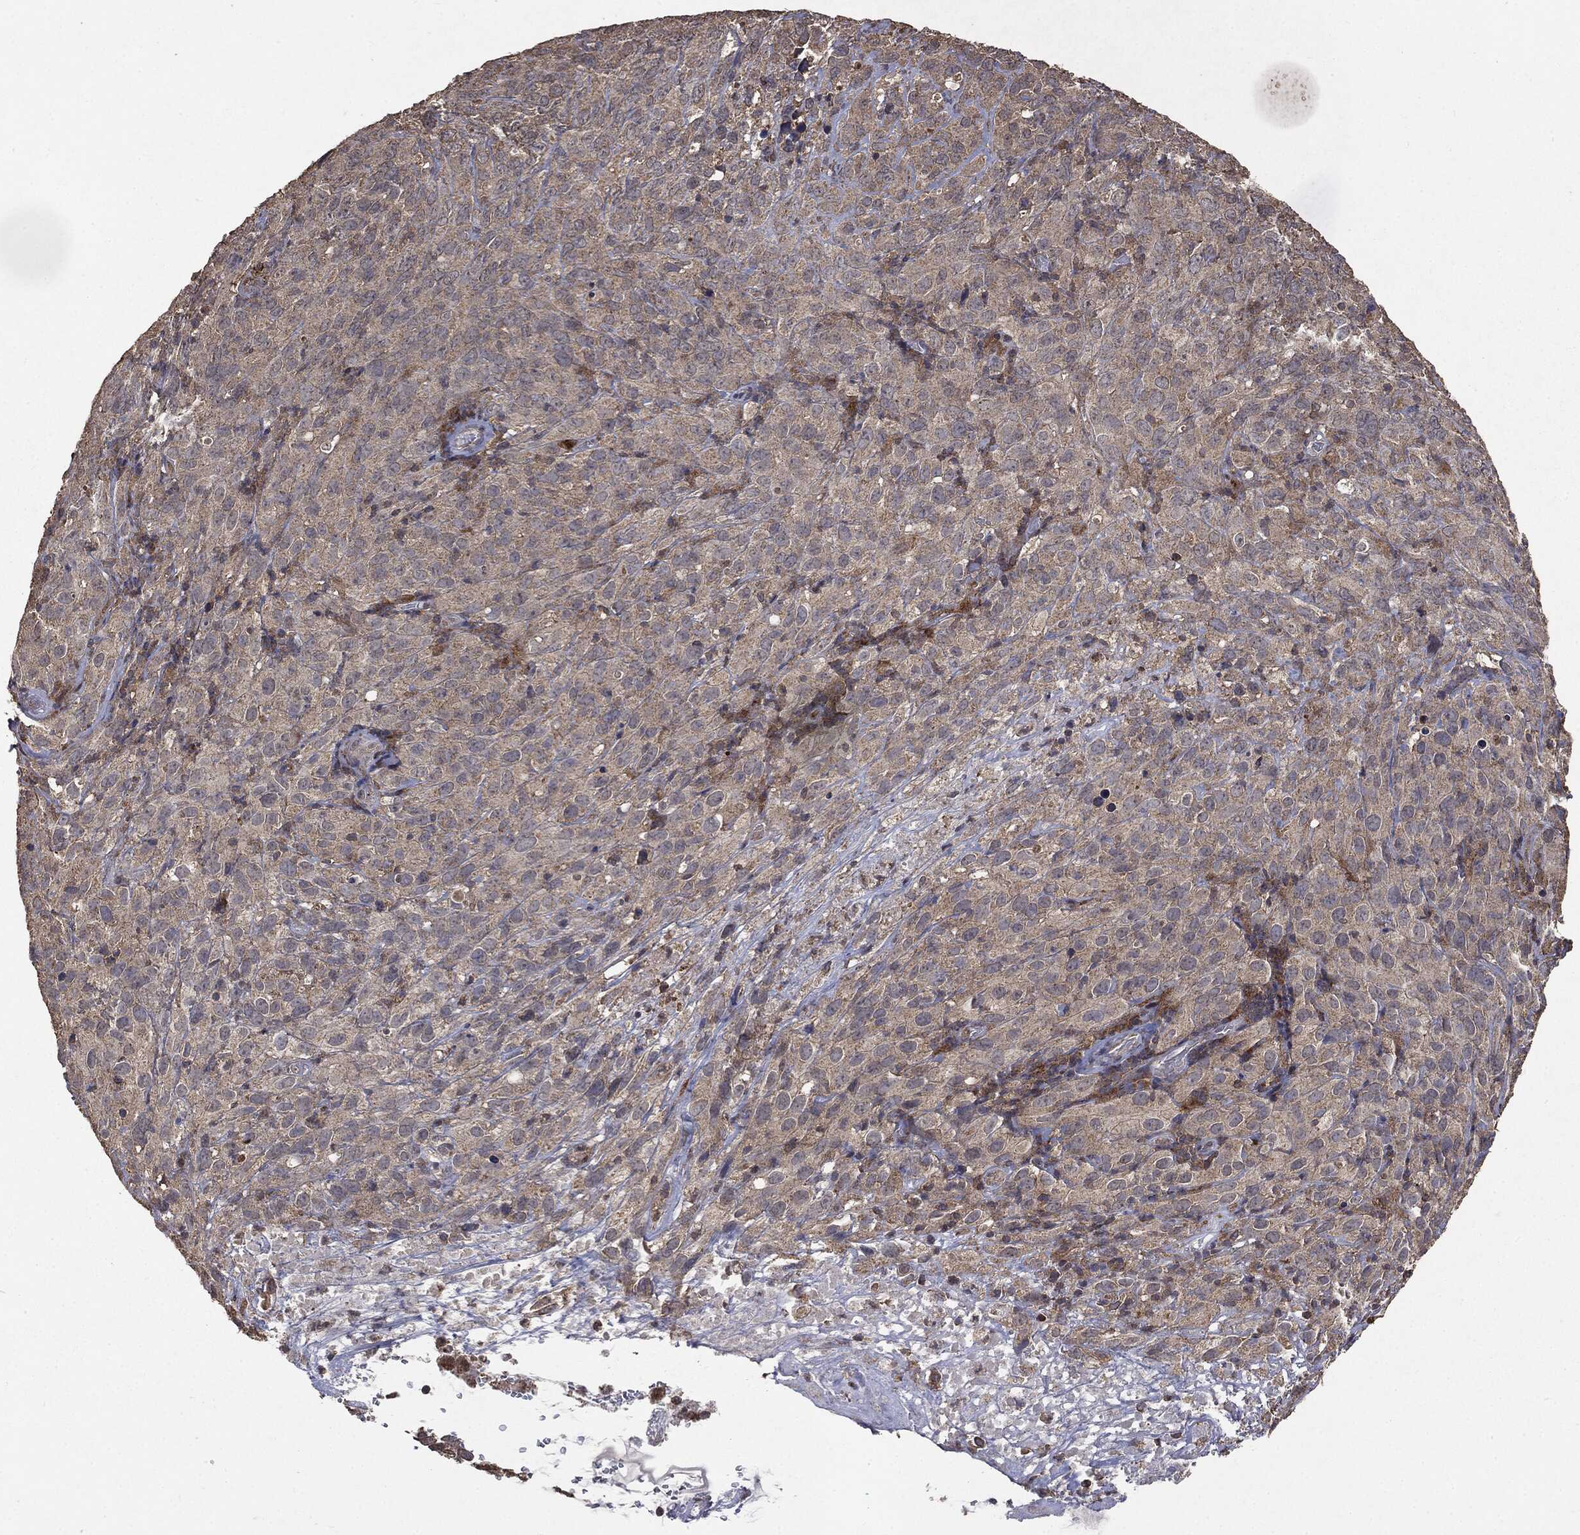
{"staining": {"intensity": "negative", "quantity": "none", "location": "none"}, "tissue": "cervical cancer", "cell_type": "Tumor cells", "image_type": "cancer", "snomed": [{"axis": "morphology", "description": "Squamous cell carcinoma, NOS"}, {"axis": "topography", "description": "Cervix"}], "caption": "Tumor cells show no significant protein expression in squamous cell carcinoma (cervical). (Immunohistochemistry (ihc), brightfield microscopy, high magnification).", "gene": "PTEN", "patient": {"sex": "female", "age": 51}}